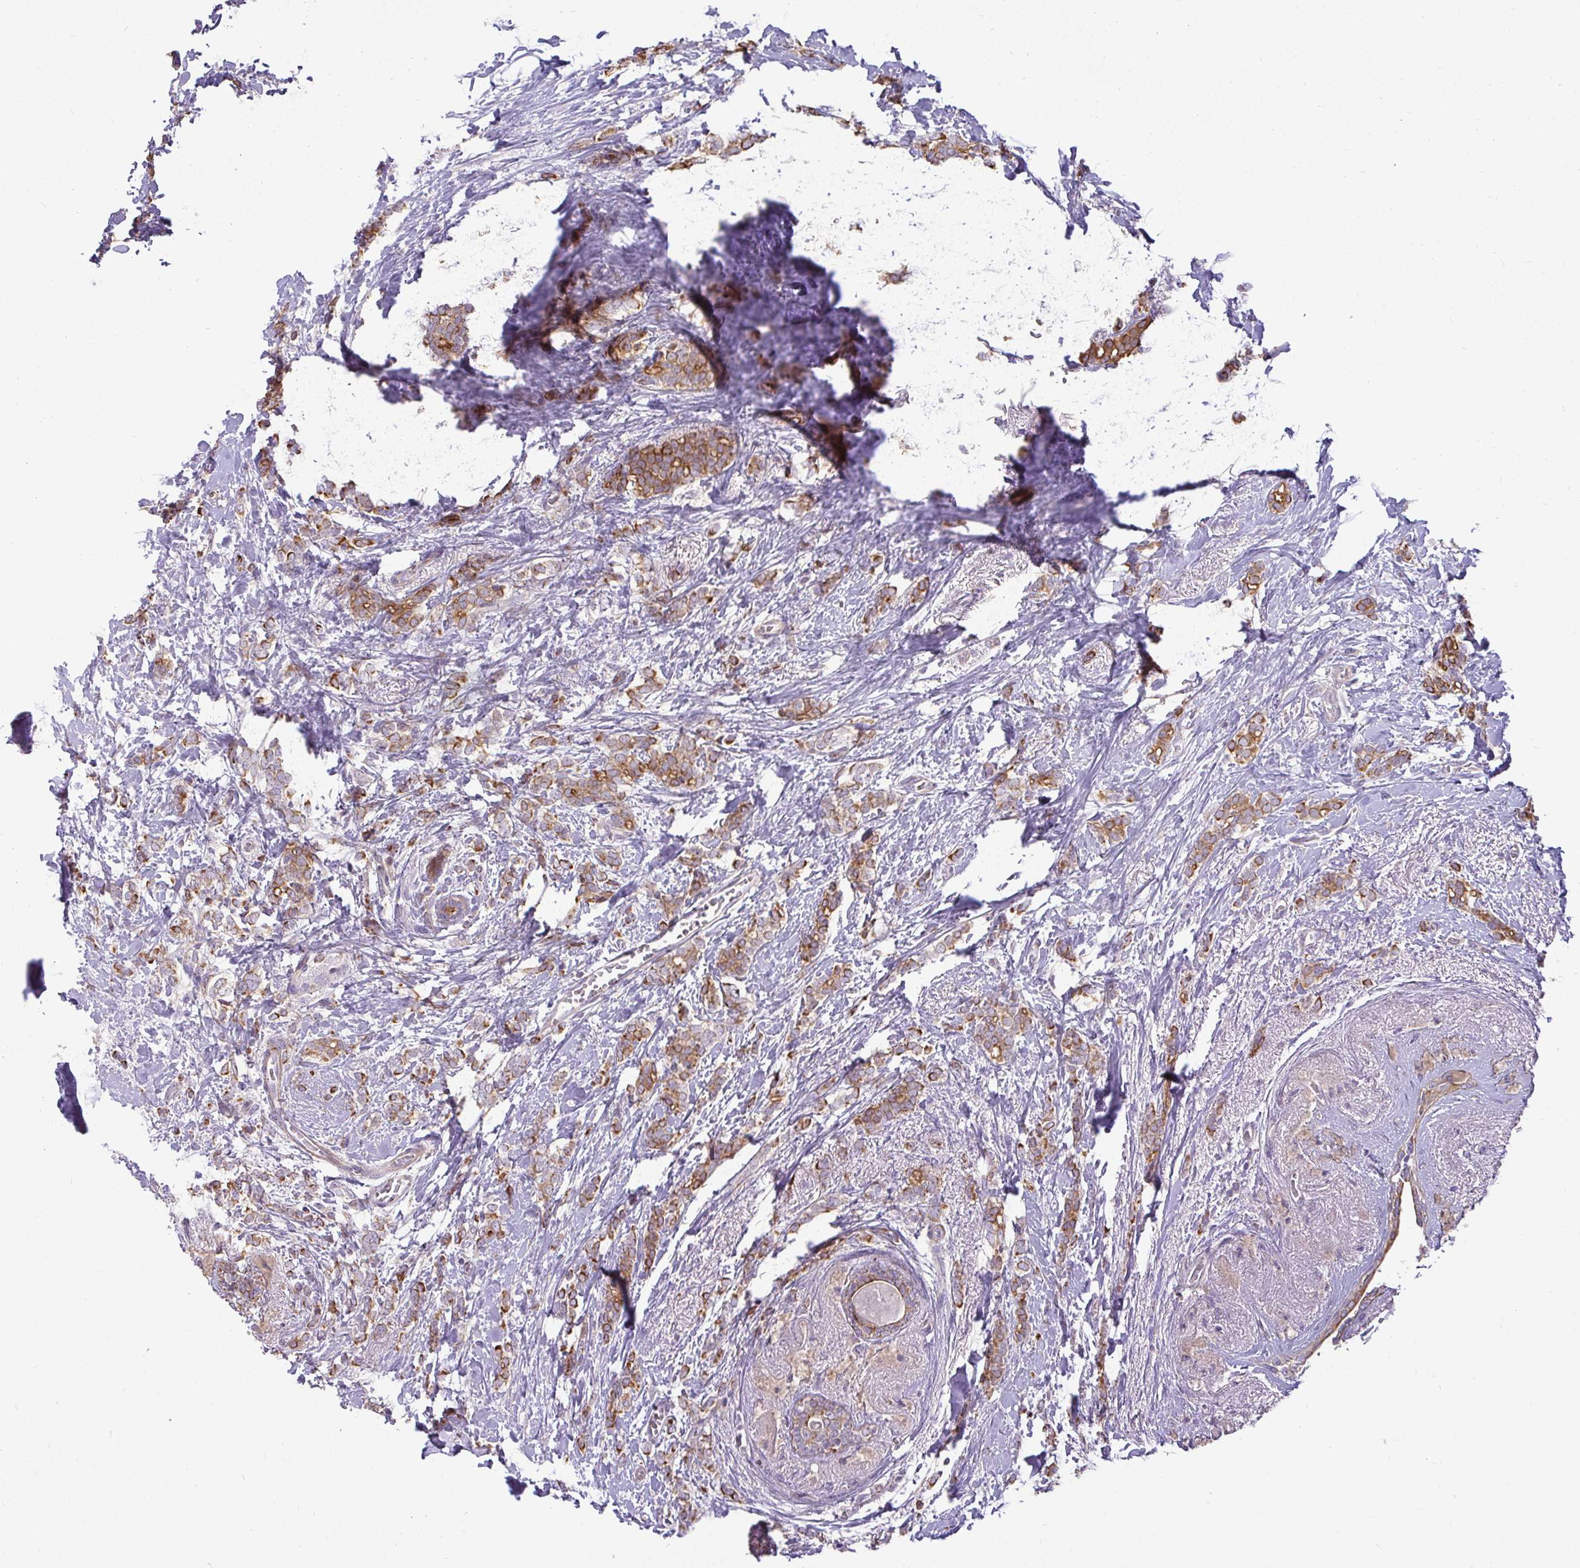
{"staining": {"intensity": "moderate", "quantity": ">75%", "location": "cytoplasmic/membranous"}, "tissue": "breast cancer", "cell_type": "Tumor cells", "image_type": "cancer", "snomed": [{"axis": "morphology", "description": "Normal tissue, NOS"}, {"axis": "morphology", "description": "Duct carcinoma"}, {"axis": "topography", "description": "Breast"}], "caption": "The image exhibits immunohistochemical staining of breast invasive ductal carcinoma. There is moderate cytoplasmic/membranous positivity is present in approximately >75% of tumor cells.", "gene": "STRIP1", "patient": {"sex": "female", "age": 77}}